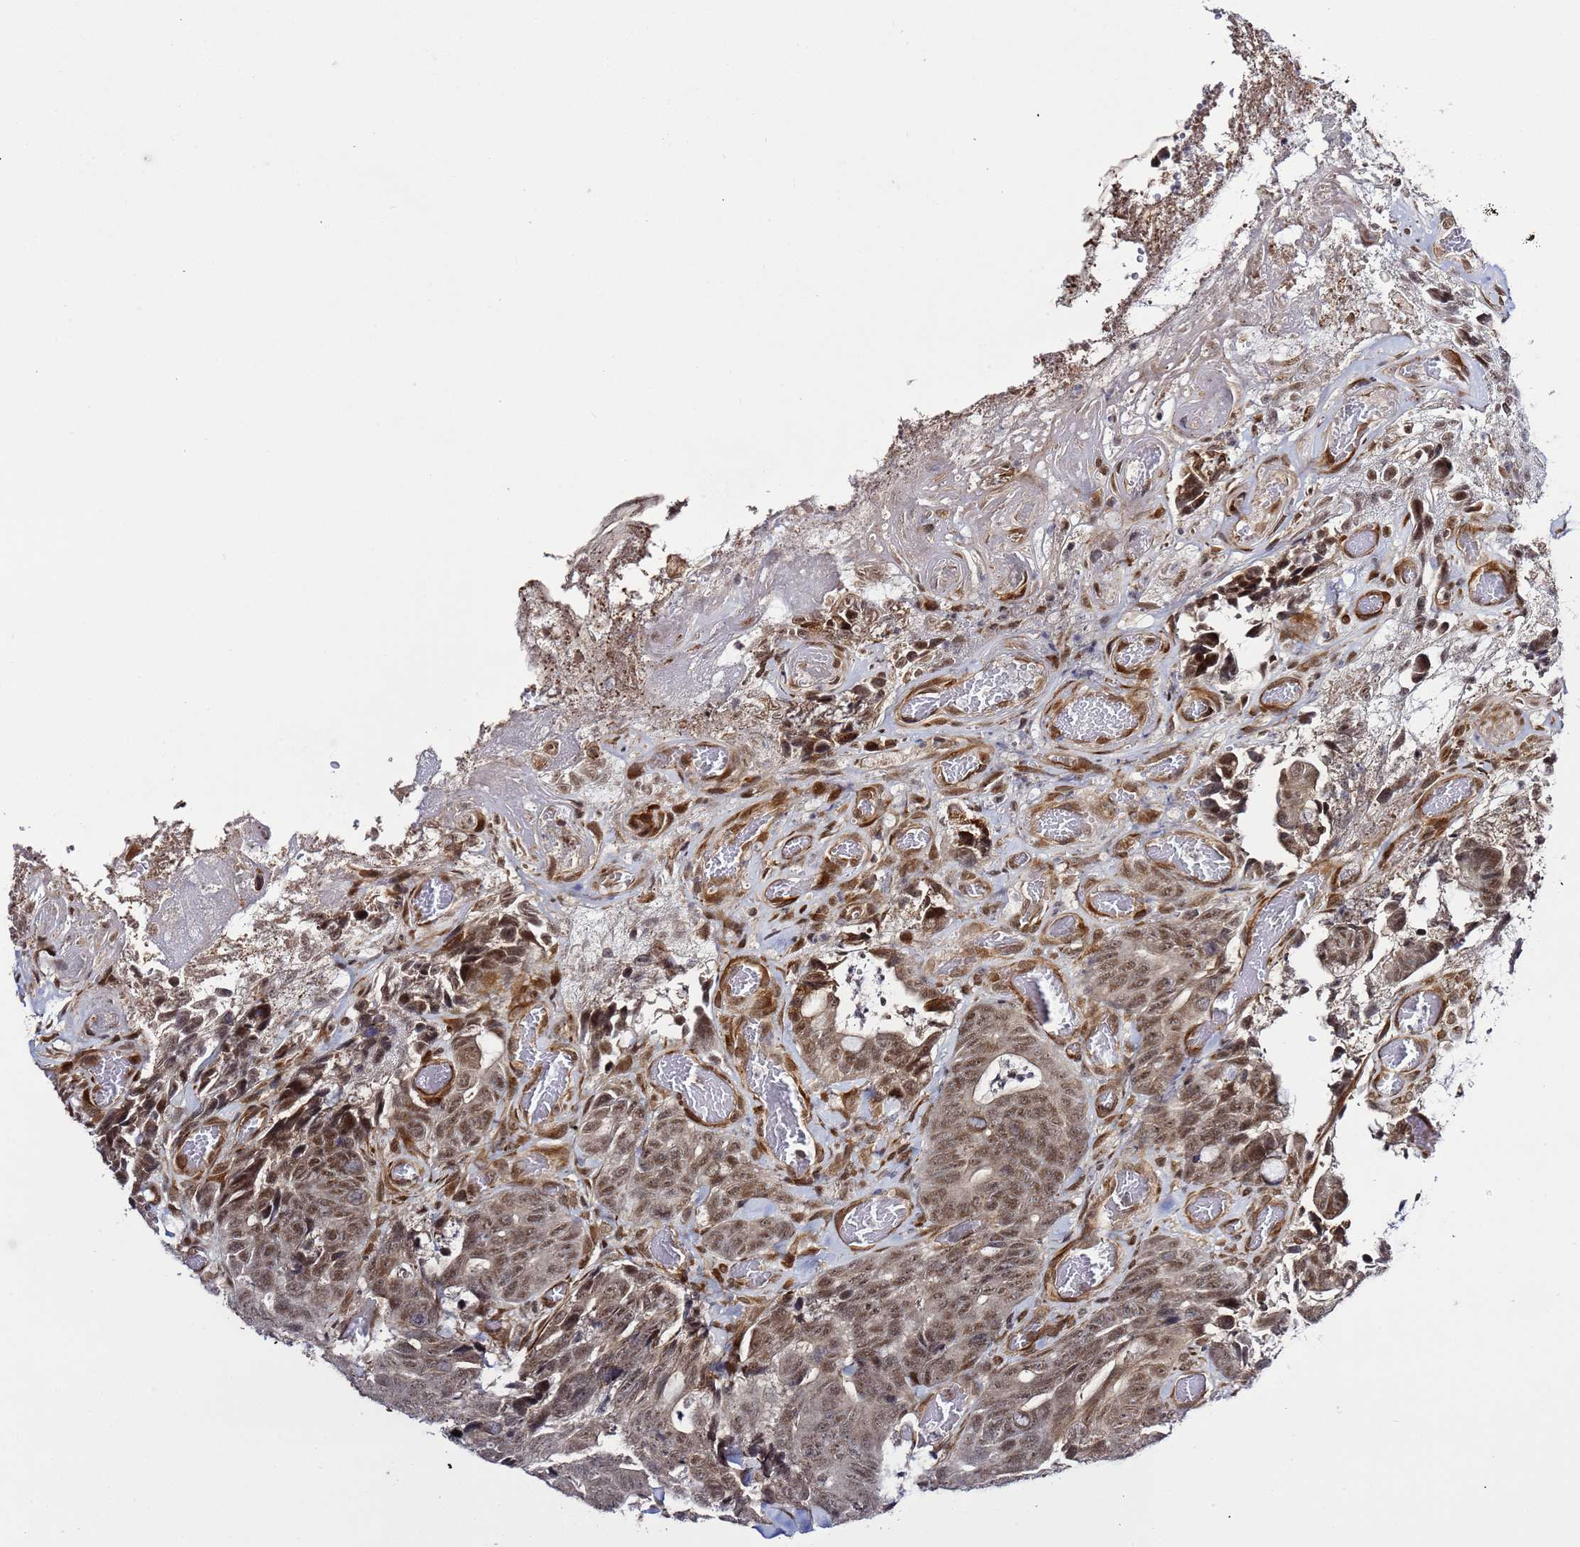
{"staining": {"intensity": "moderate", "quantity": ">75%", "location": "cytoplasmic/membranous,nuclear"}, "tissue": "colorectal cancer", "cell_type": "Tumor cells", "image_type": "cancer", "snomed": [{"axis": "morphology", "description": "Adenocarcinoma, NOS"}, {"axis": "topography", "description": "Colon"}], "caption": "Protein staining by immunohistochemistry demonstrates moderate cytoplasmic/membranous and nuclear expression in approximately >75% of tumor cells in colorectal adenocarcinoma.", "gene": "POLR2D", "patient": {"sex": "female", "age": 82}}